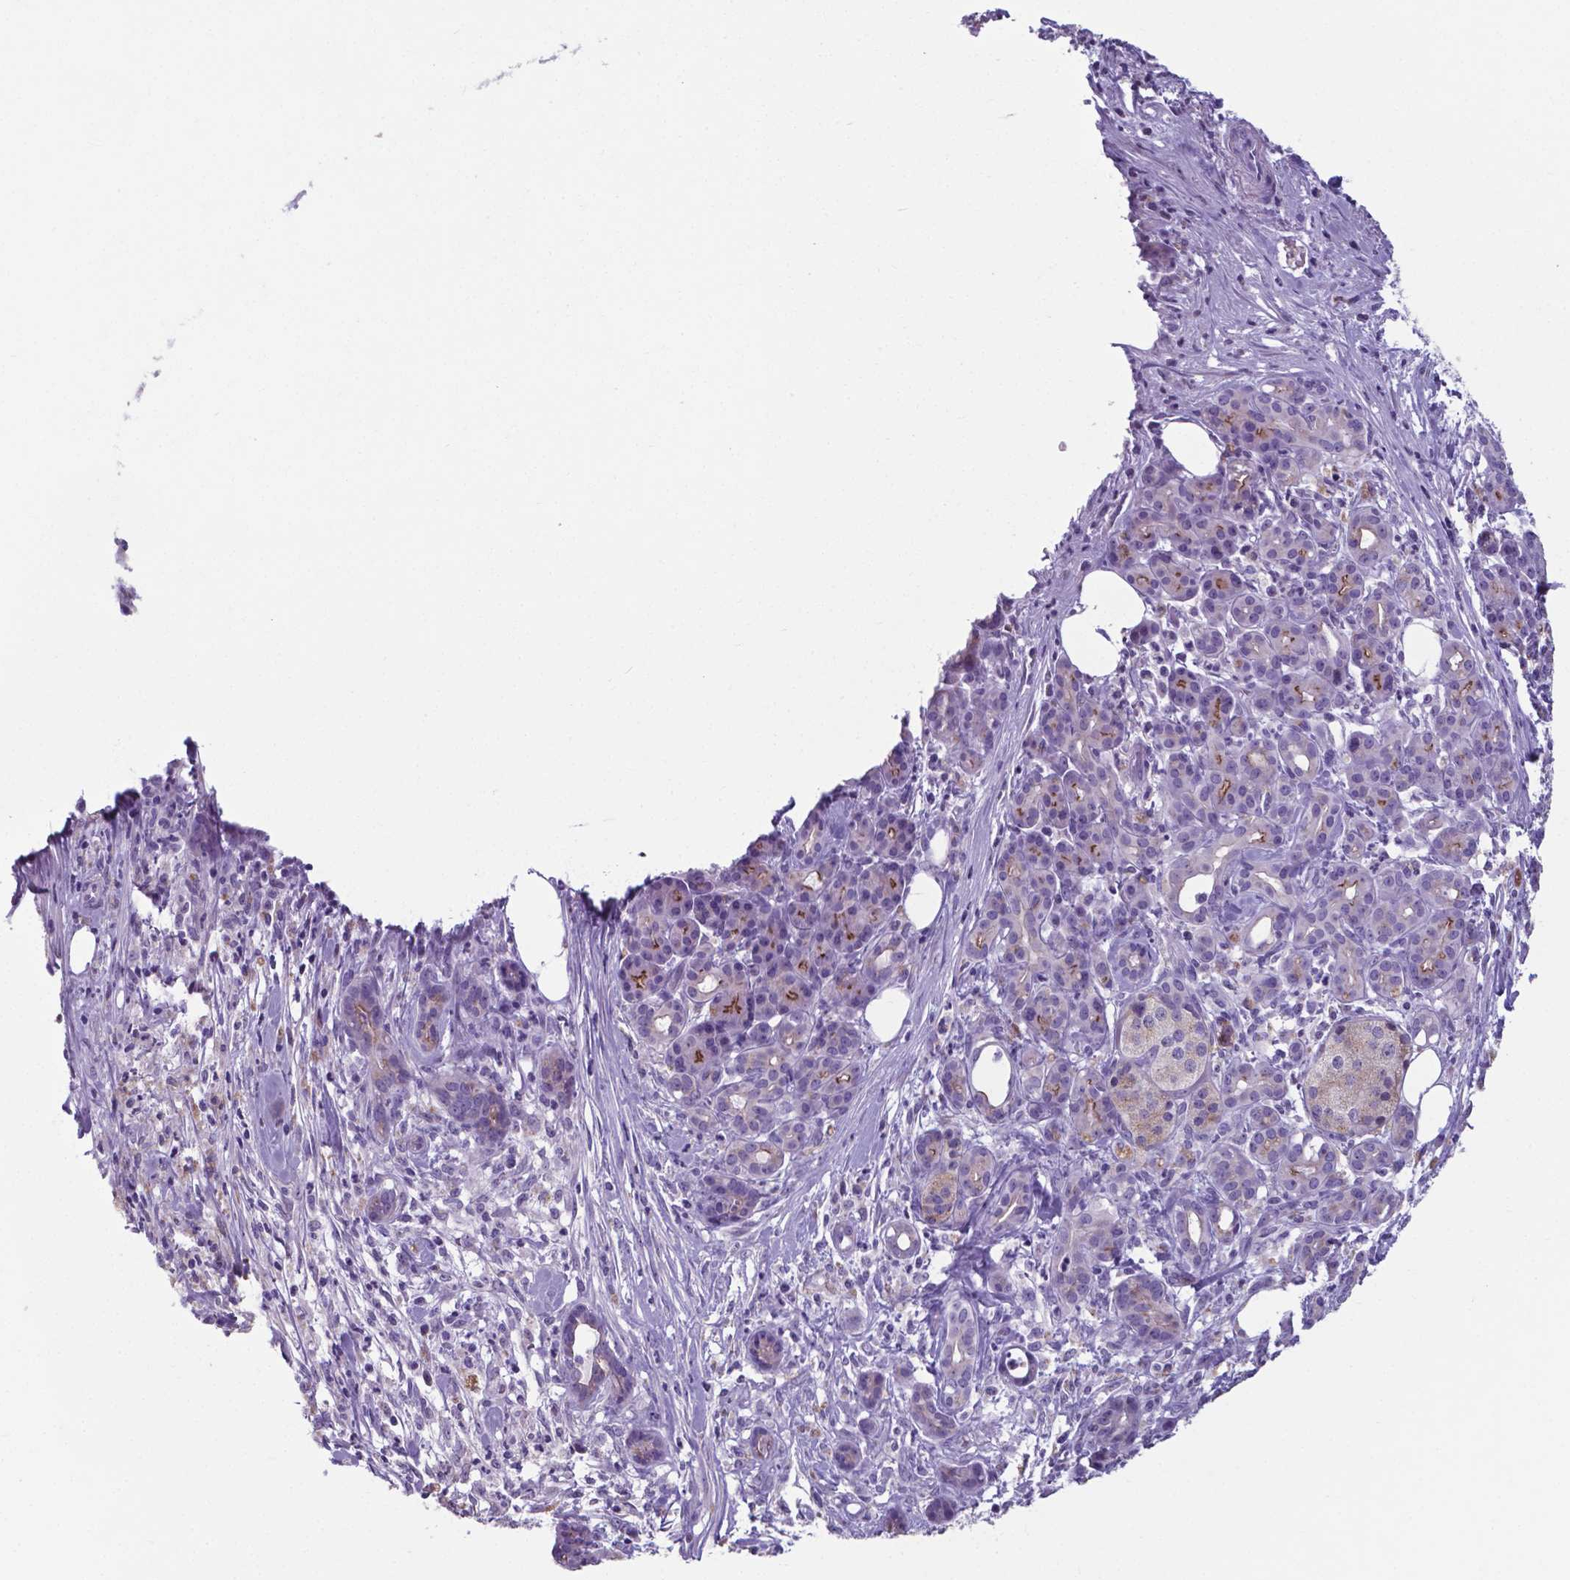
{"staining": {"intensity": "strong", "quantity": ">75%", "location": "cytoplasmic/membranous"}, "tissue": "pancreatic cancer", "cell_type": "Tumor cells", "image_type": "cancer", "snomed": [{"axis": "morphology", "description": "Adenocarcinoma, NOS"}, {"axis": "topography", "description": "Pancreas"}], "caption": "Pancreatic adenocarcinoma stained for a protein demonstrates strong cytoplasmic/membranous positivity in tumor cells.", "gene": "AP5B1", "patient": {"sex": "female", "age": 66}}